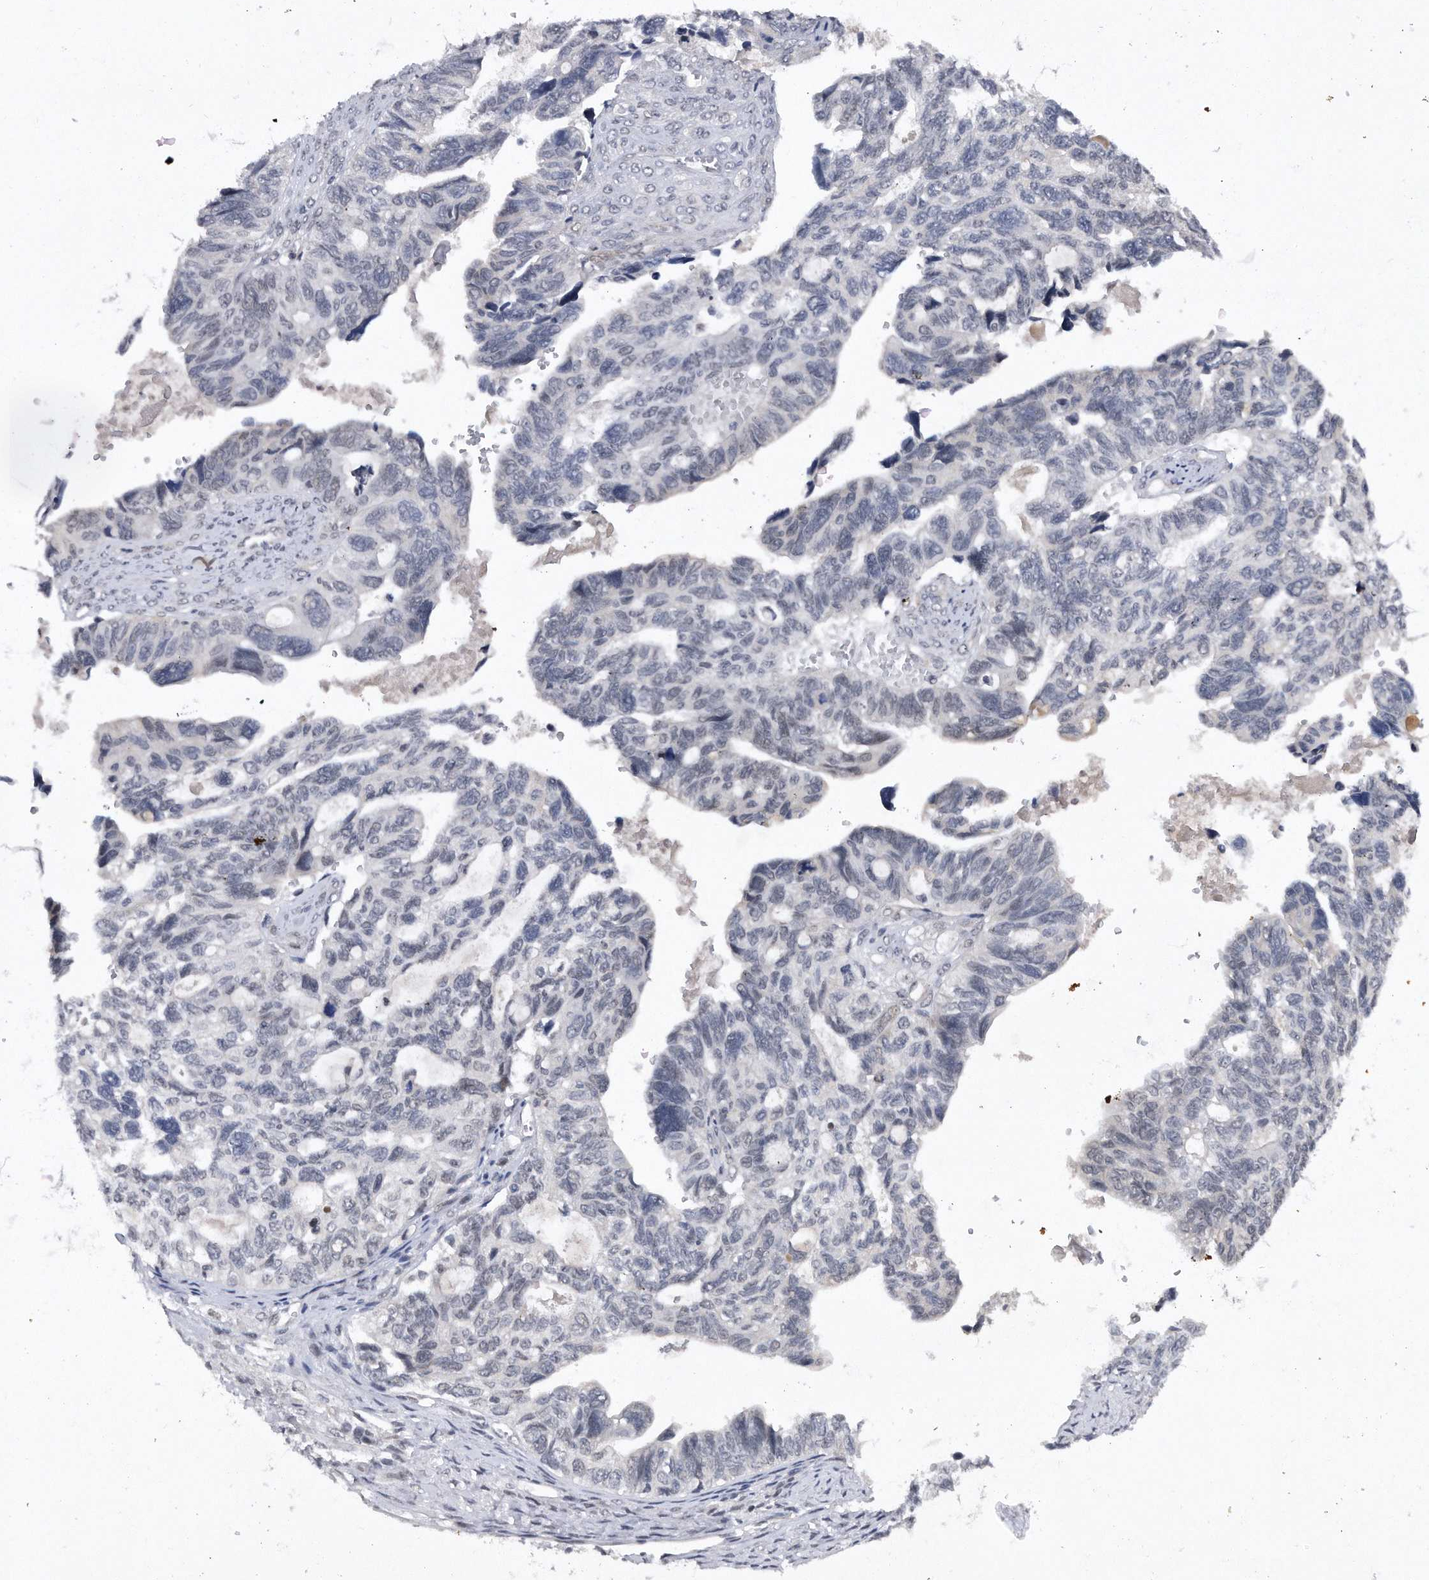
{"staining": {"intensity": "negative", "quantity": "none", "location": "none"}, "tissue": "ovarian cancer", "cell_type": "Tumor cells", "image_type": "cancer", "snomed": [{"axis": "morphology", "description": "Cystadenocarcinoma, serous, NOS"}, {"axis": "topography", "description": "Ovary"}], "caption": "Ovarian cancer (serous cystadenocarcinoma) stained for a protein using immunohistochemistry (IHC) reveals no positivity tumor cells.", "gene": "VIRMA", "patient": {"sex": "female", "age": 79}}